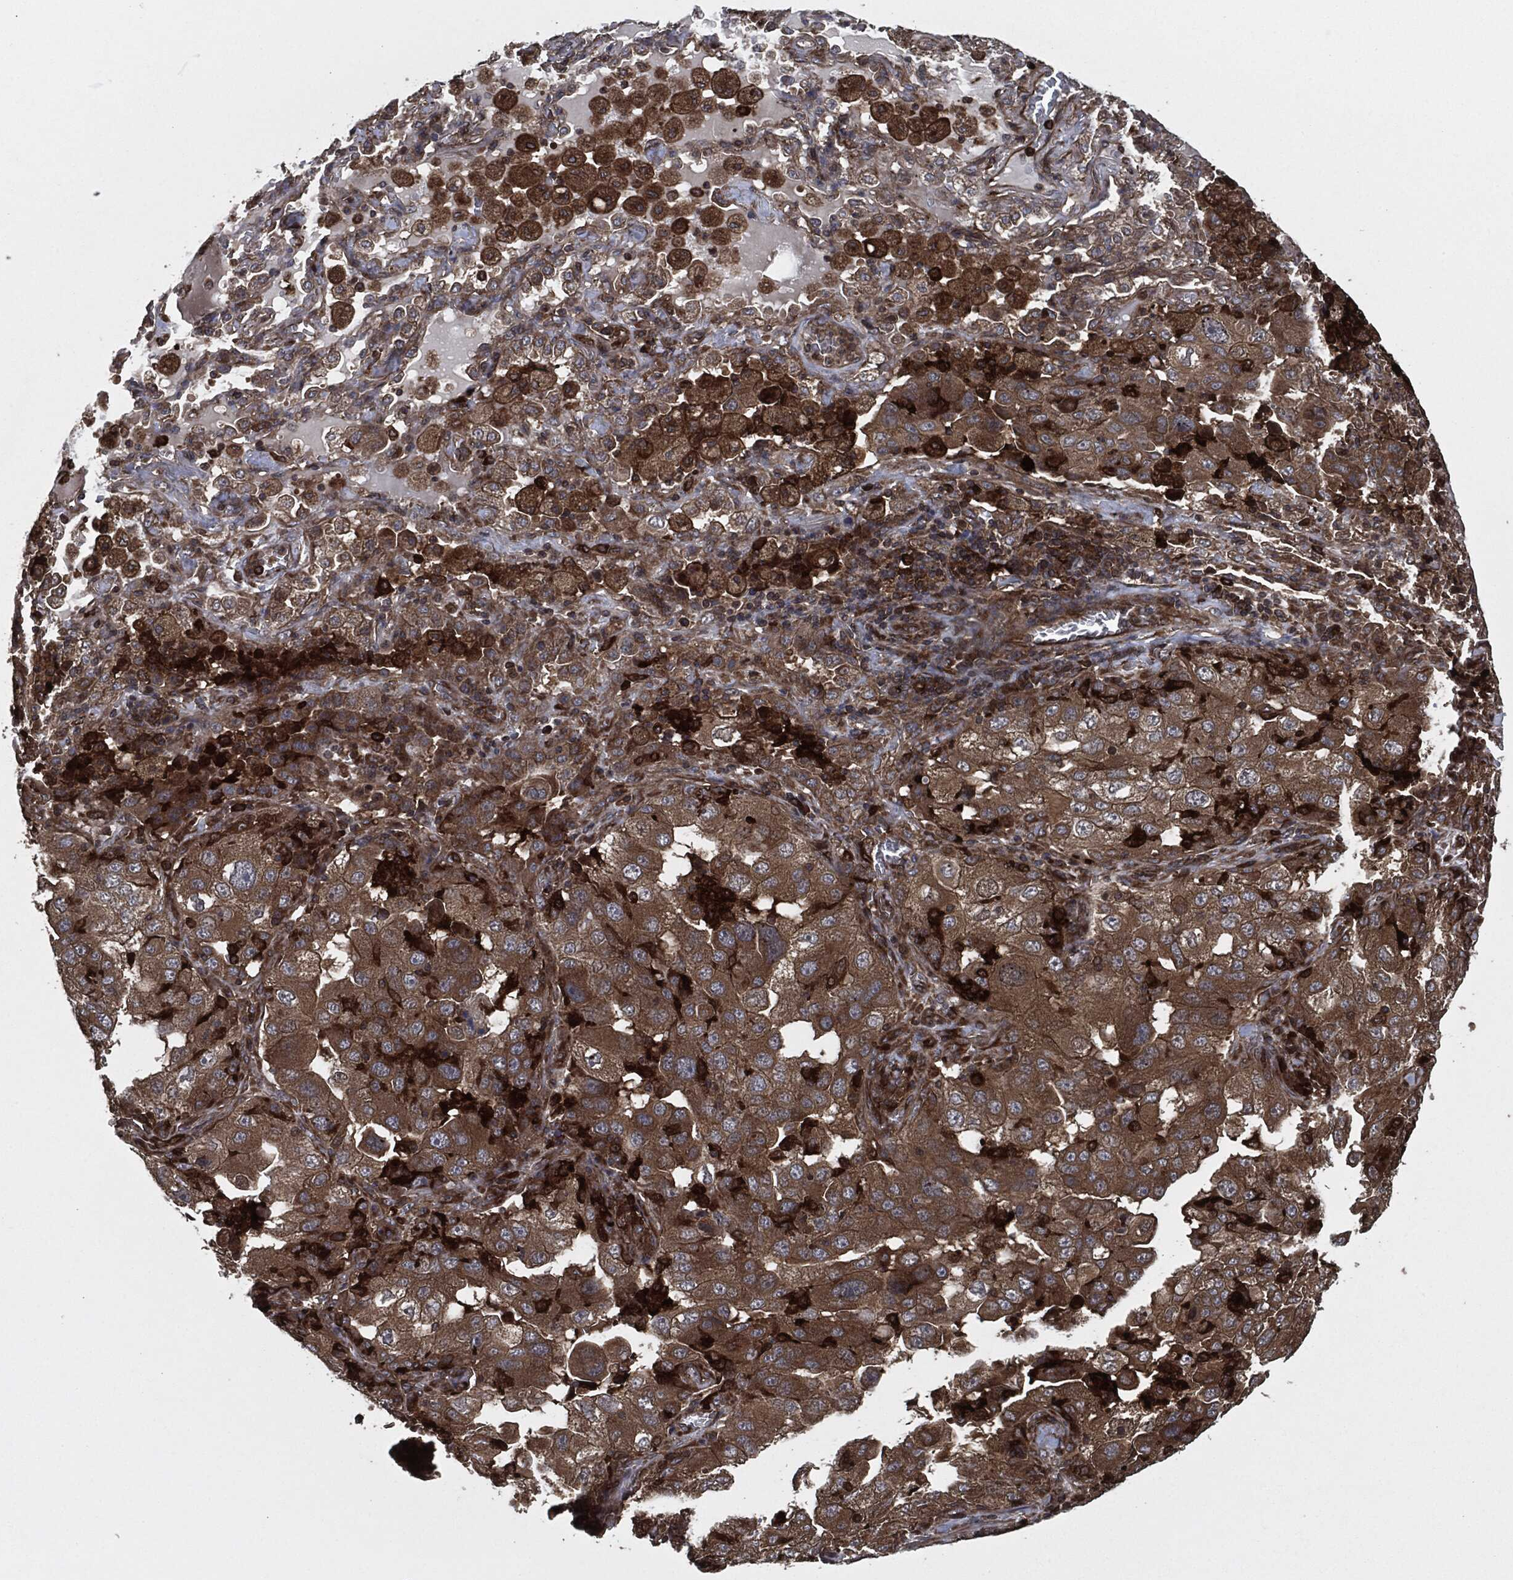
{"staining": {"intensity": "moderate", "quantity": ">75%", "location": "cytoplasmic/membranous"}, "tissue": "lung cancer", "cell_type": "Tumor cells", "image_type": "cancer", "snomed": [{"axis": "morphology", "description": "Adenocarcinoma, NOS"}, {"axis": "topography", "description": "Lung"}], "caption": "Moderate cytoplasmic/membranous expression is identified in approximately >75% of tumor cells in lung cancer. The protein of interest is stained brown, and the nuclei are stained in blue (DAB IHC with brightfield microscopy, high magnification).", "gene": "RAP1GDS1", "patient": {"sex": "female", "age": 61}}